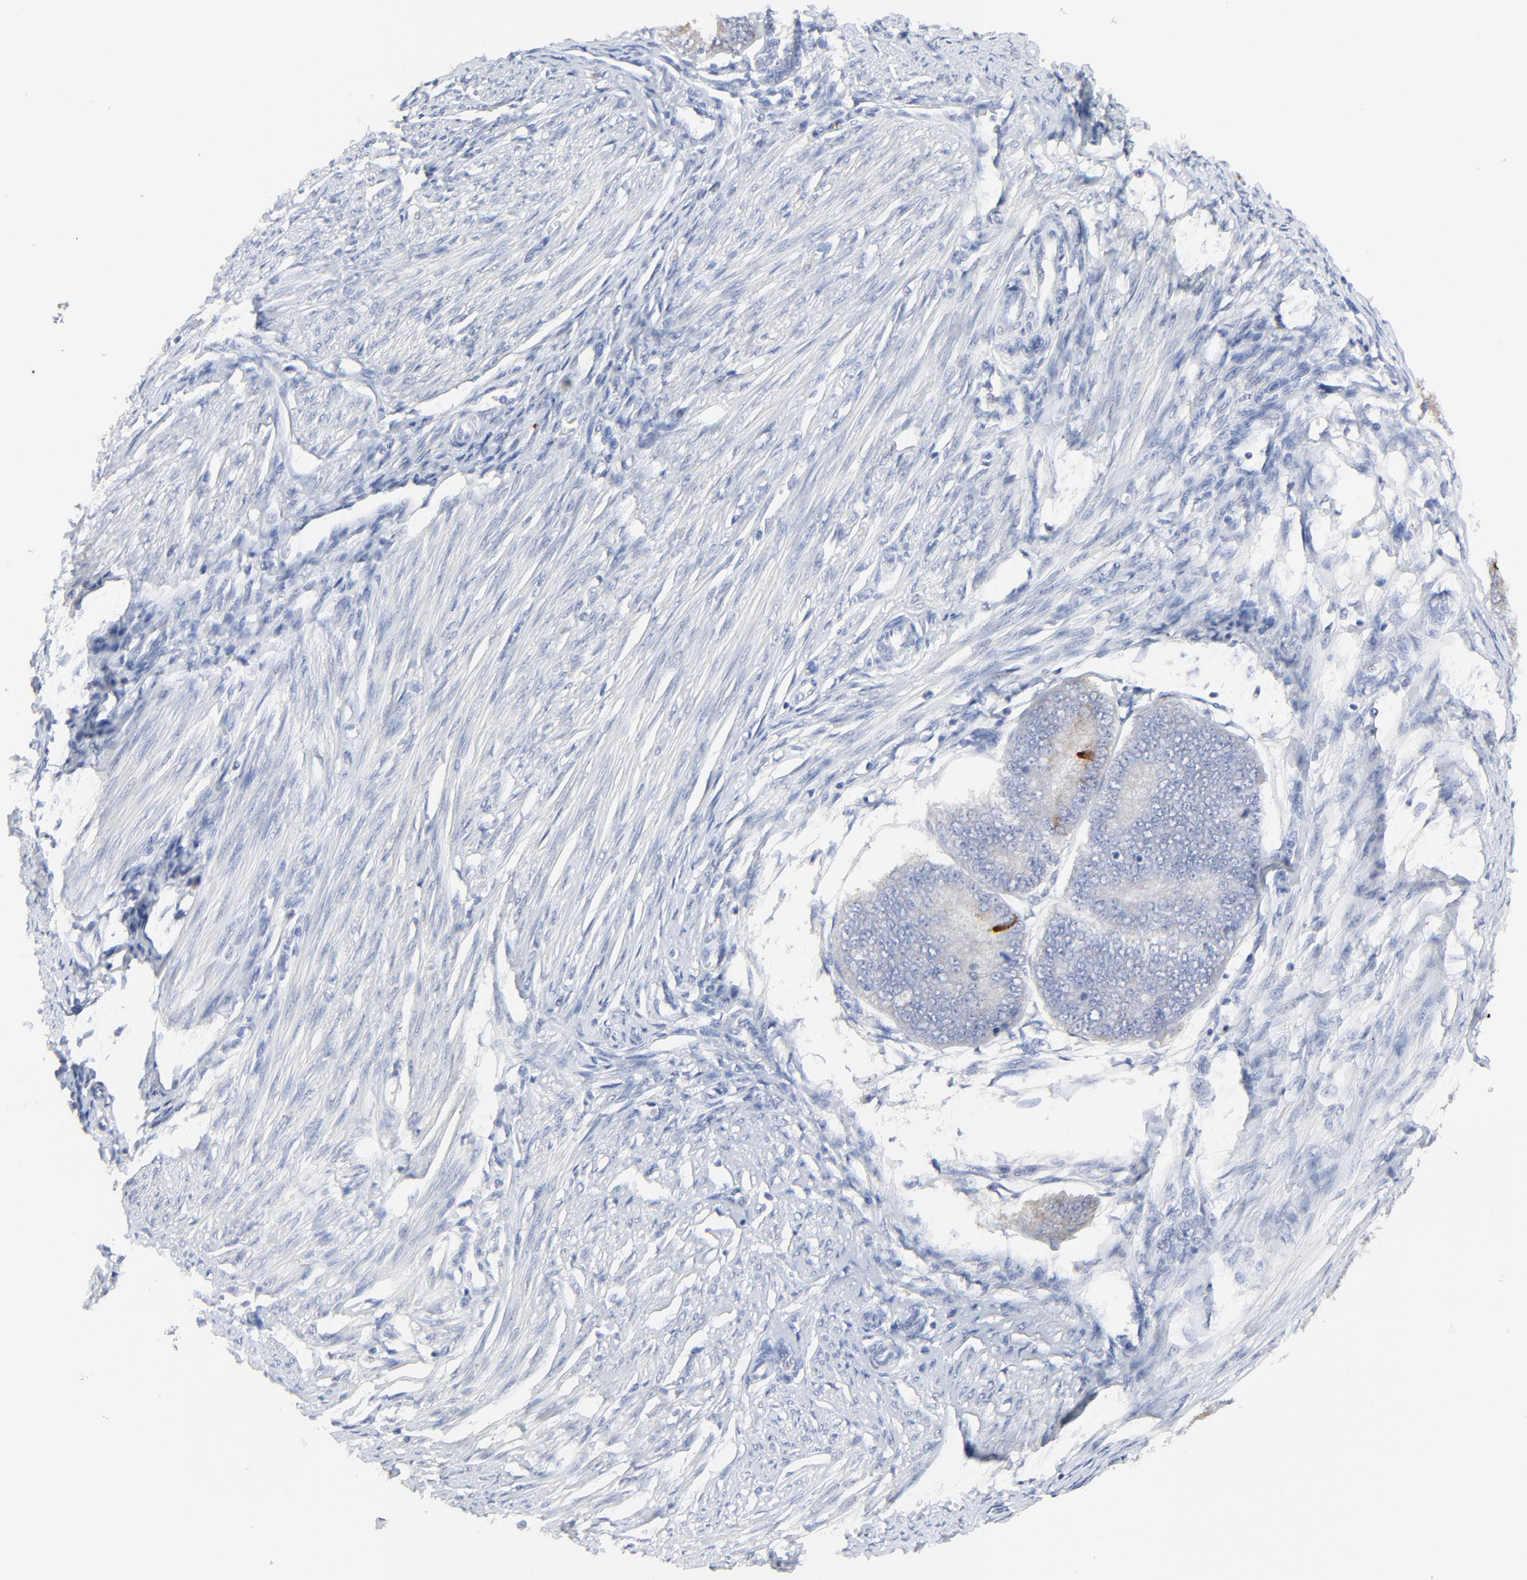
{"staining": {"intensity": "weak", "quantity": "<25%", "location": "cytoplasmic/membranous"}, "tissue": "endometrial cancer", "cell_type": "Tumor cells", "image_type": "cancer", "snomed": [{"axis": "morphology", "description": "Adenocarcinoma, NOS"}, {"axis": "topography", "description": "Endometrium"}], "caption": "A histopathology image of human endometrial cancer is negative for staining in tumor cells.", "gene": "LCN2", "patient": {"sex": "female", "age": 63}}